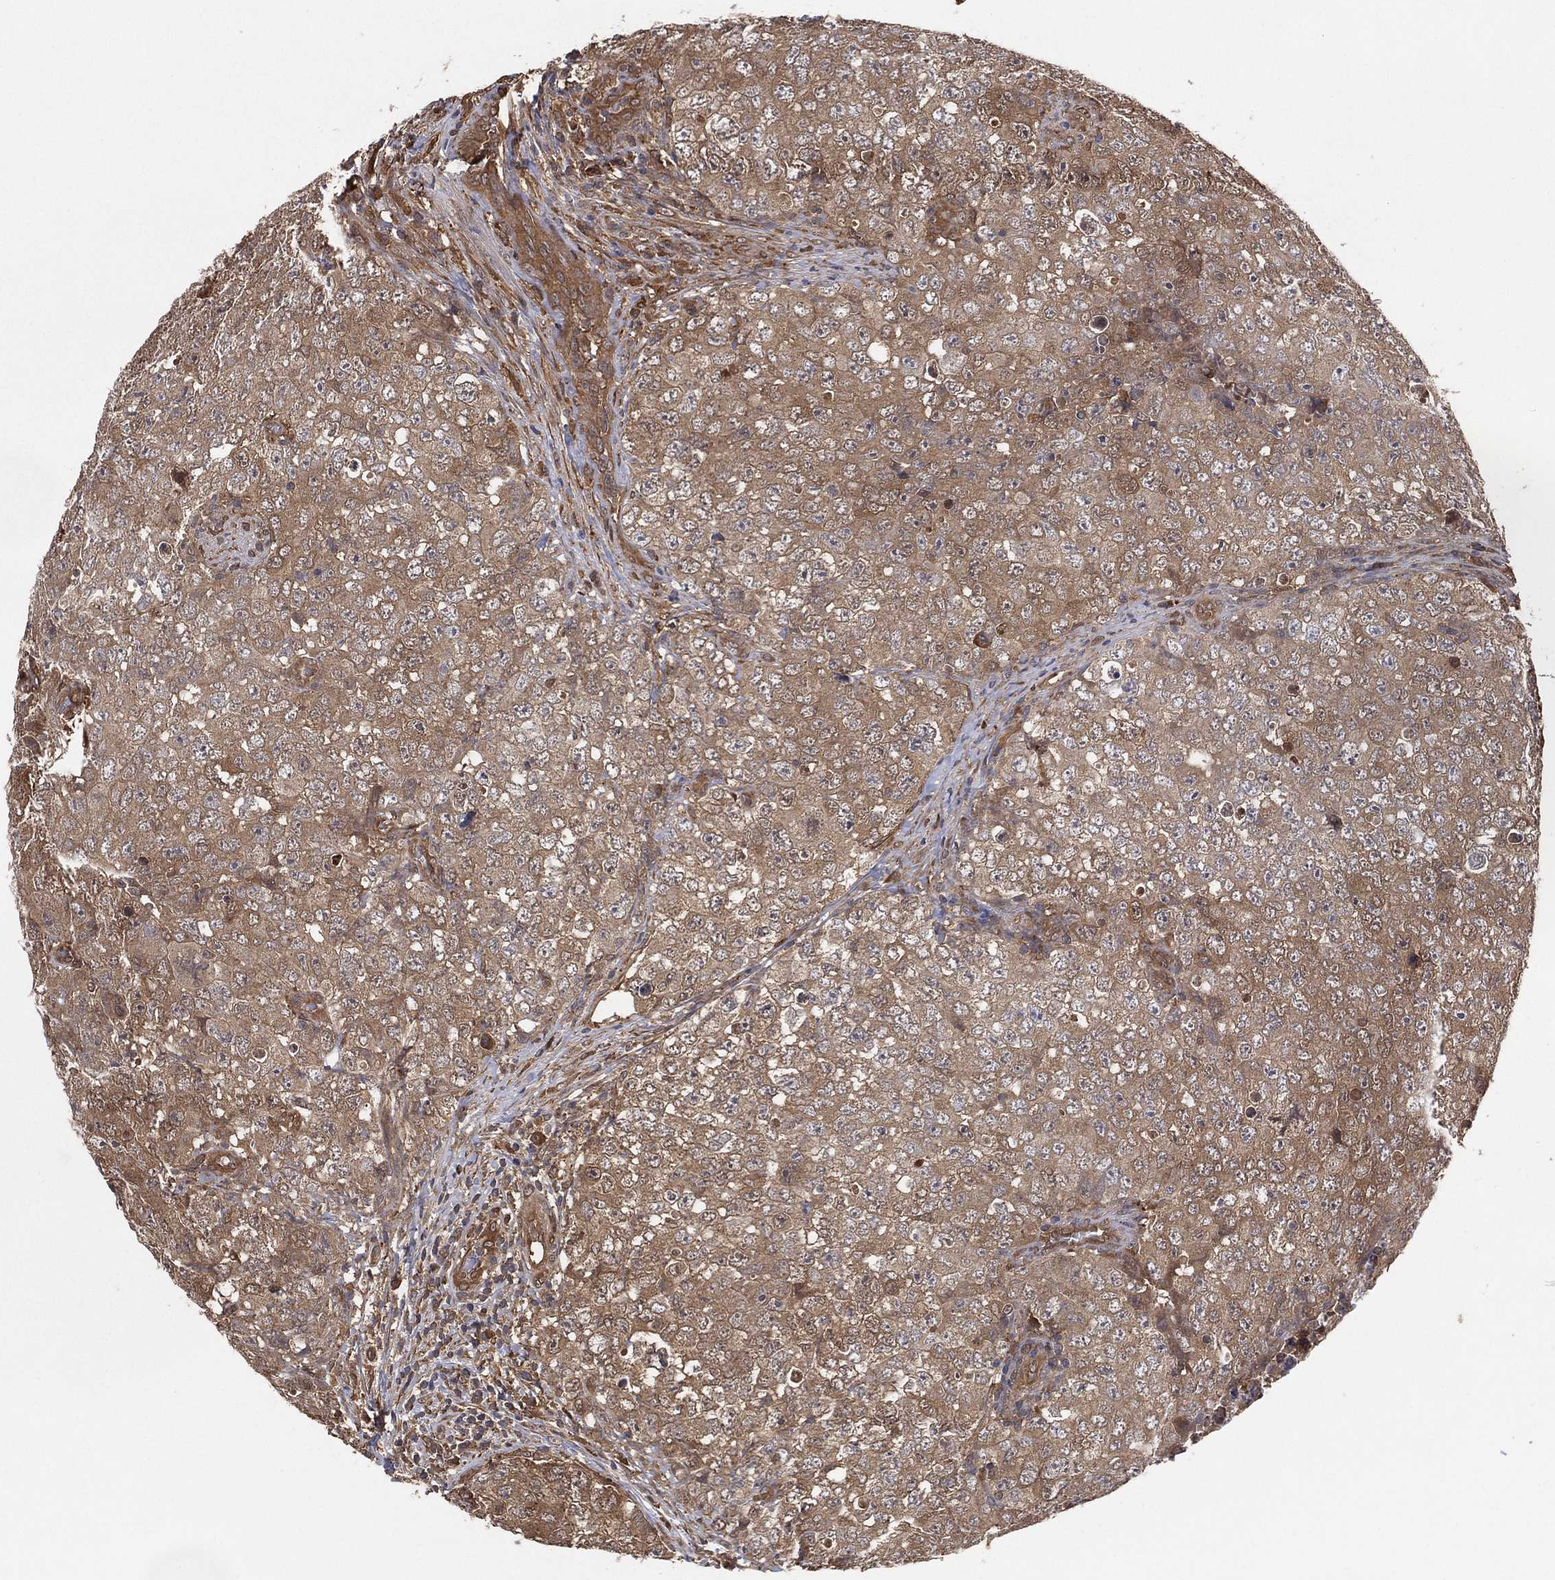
{"staining": {"intensity": "moderate", "quantity": ">75%", "location": "cytoplasmic/membranous"}, "tissue": "testis cancer", "cell_type": "Tumor cells", "image_type": "cancer", "snomed": [{"axis": "morphology", "description": "Seminoma, NOS"}, {"axis": "topography", "description": "Testis"}], "caption": "Immunohistochemical staining of human testis seminoma demonstrates moderate cytoplasmic/membranous protein expression in about >75% of tumor cells.", "gene": "PSMG4", "patient": {"sex": "male", "age": 34}}